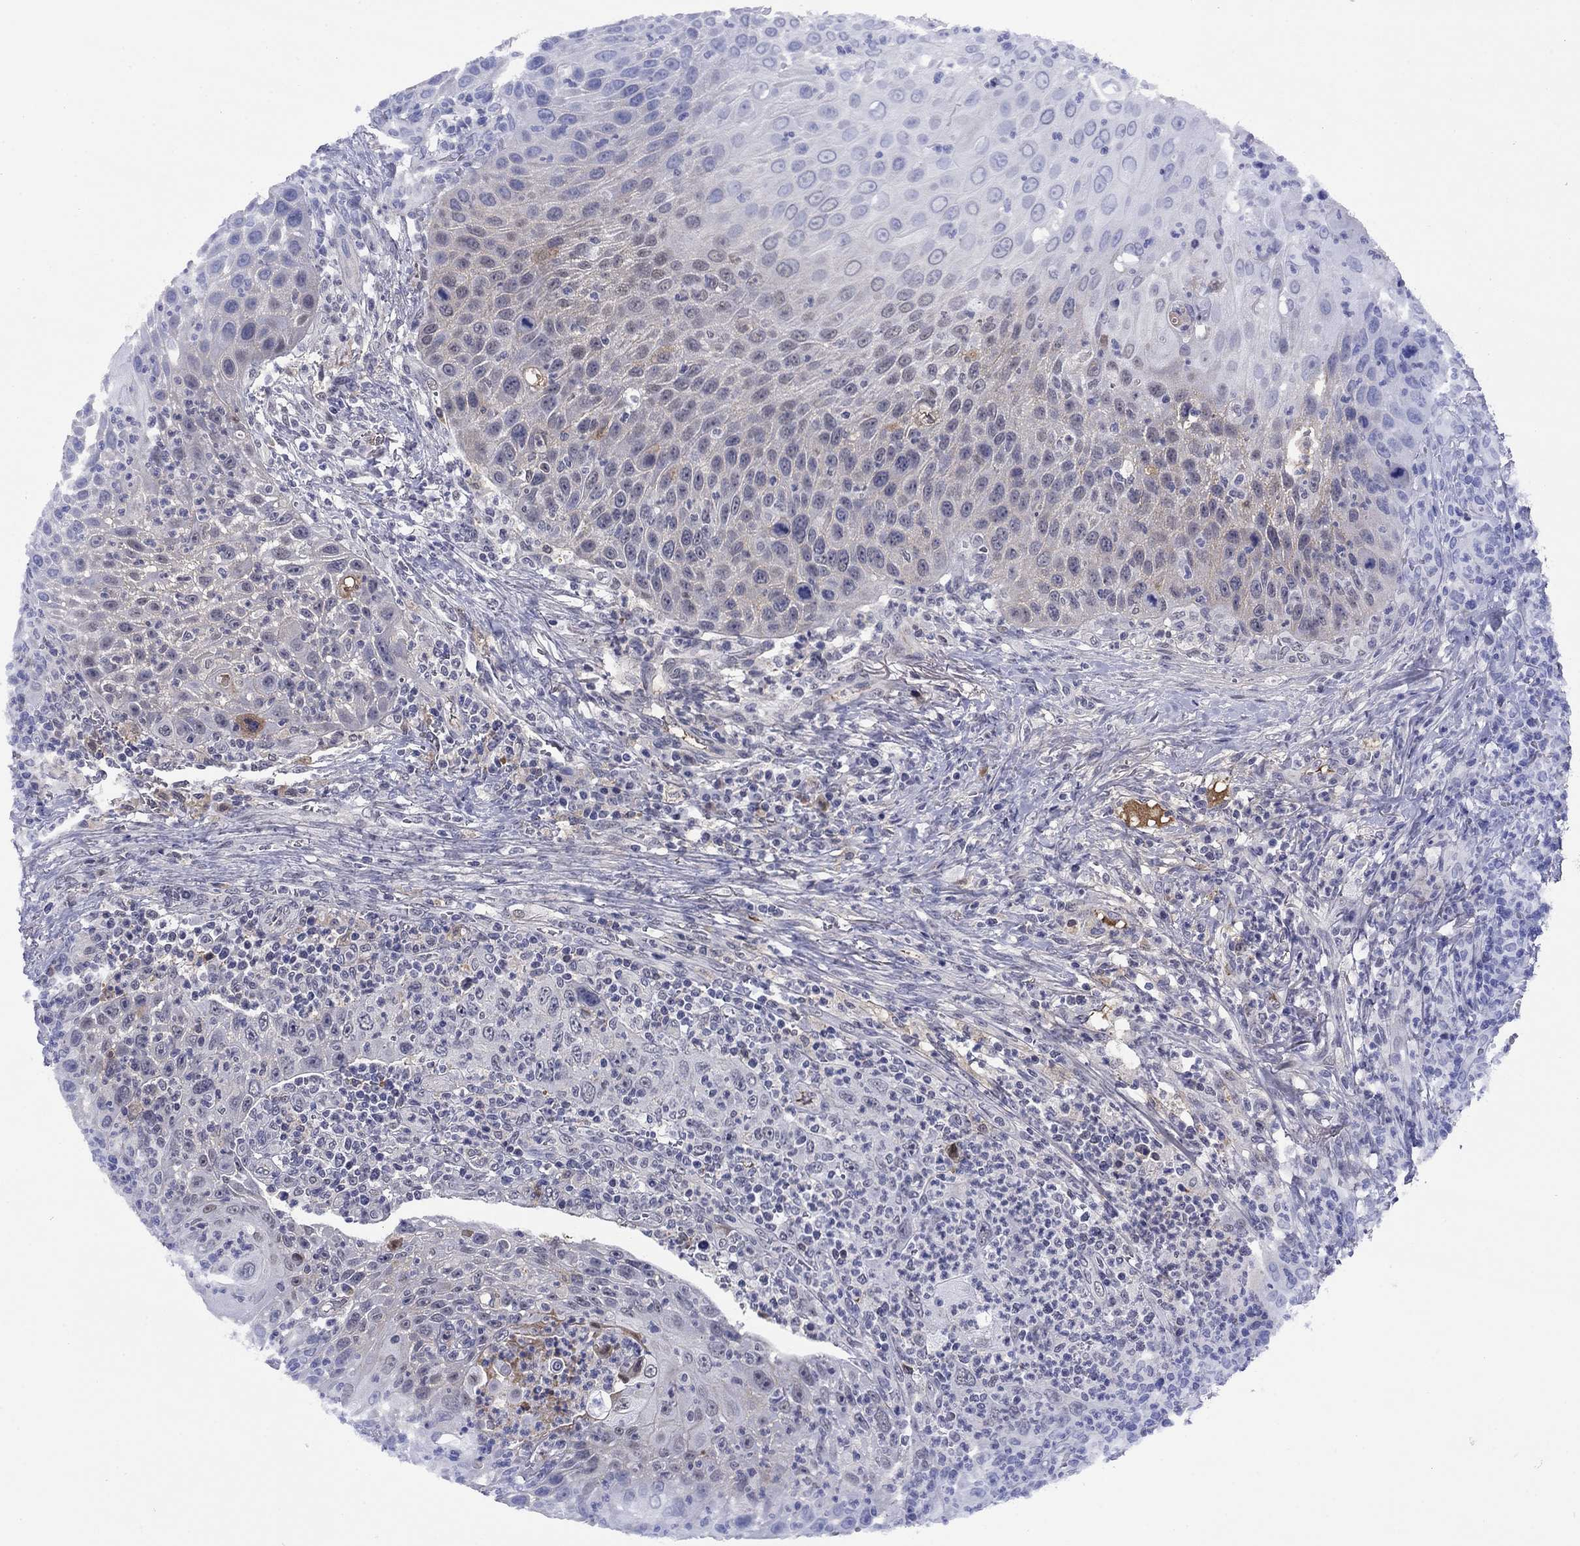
{"staining": {"intensity": "negative", "quantity": "none", "location": "none"}, "tissue": "head and neck cancer", "cell_type": "Tumor cells", "image_type": "cancer", "snomed": [{"axis": "morphology", "description": "Squamous cell carcinoma, NOS"}, {"axis": "topography", "description": "Head-Neck"}], "caption": "There is no significant expression in tumor cells of squamous cell carcinoma (head and neck).", "gene": "APOA2", "patient": {"sex": "male", "age": 69}}